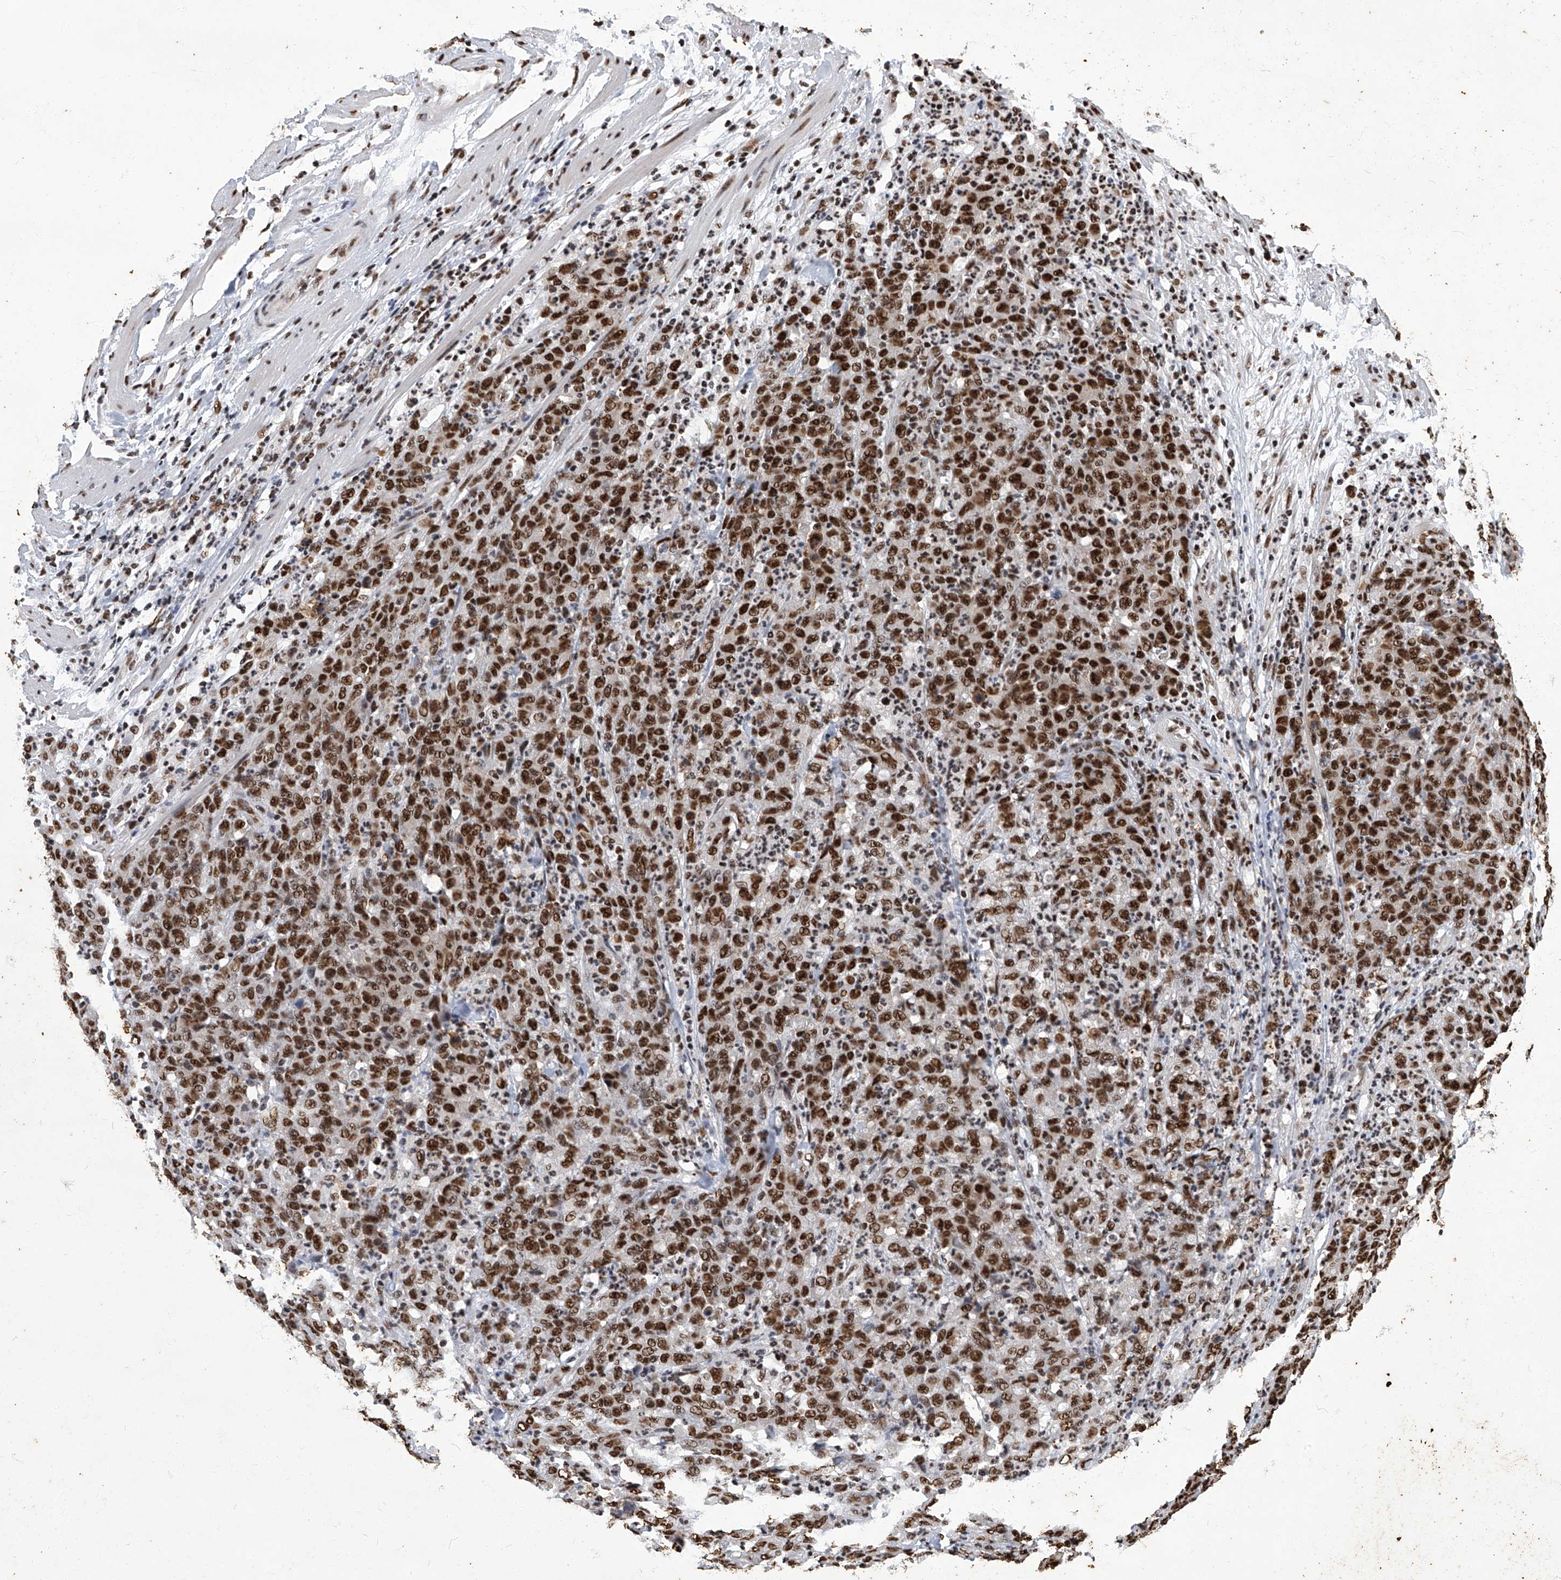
{"staining": {"intensity": "strong", "quantity": ">75%", "location": "nuclear"}, "tissue": "stomach cancer", "cell_type": "Tumor cells", "image_type": "cancer", "snomed": [{"axis": "morphology", "description": "Adenocarcinoma, NOS"}, {"axis": "topography", "description": "Stomach, lower"}], "caption": "A histopathology image of human stomach adenocarcinoma stained for a protein displays strong nuclear brown staining in tumor cells.", "gene": "HBP1", "patient": {"sex": "female", "age": 71}}